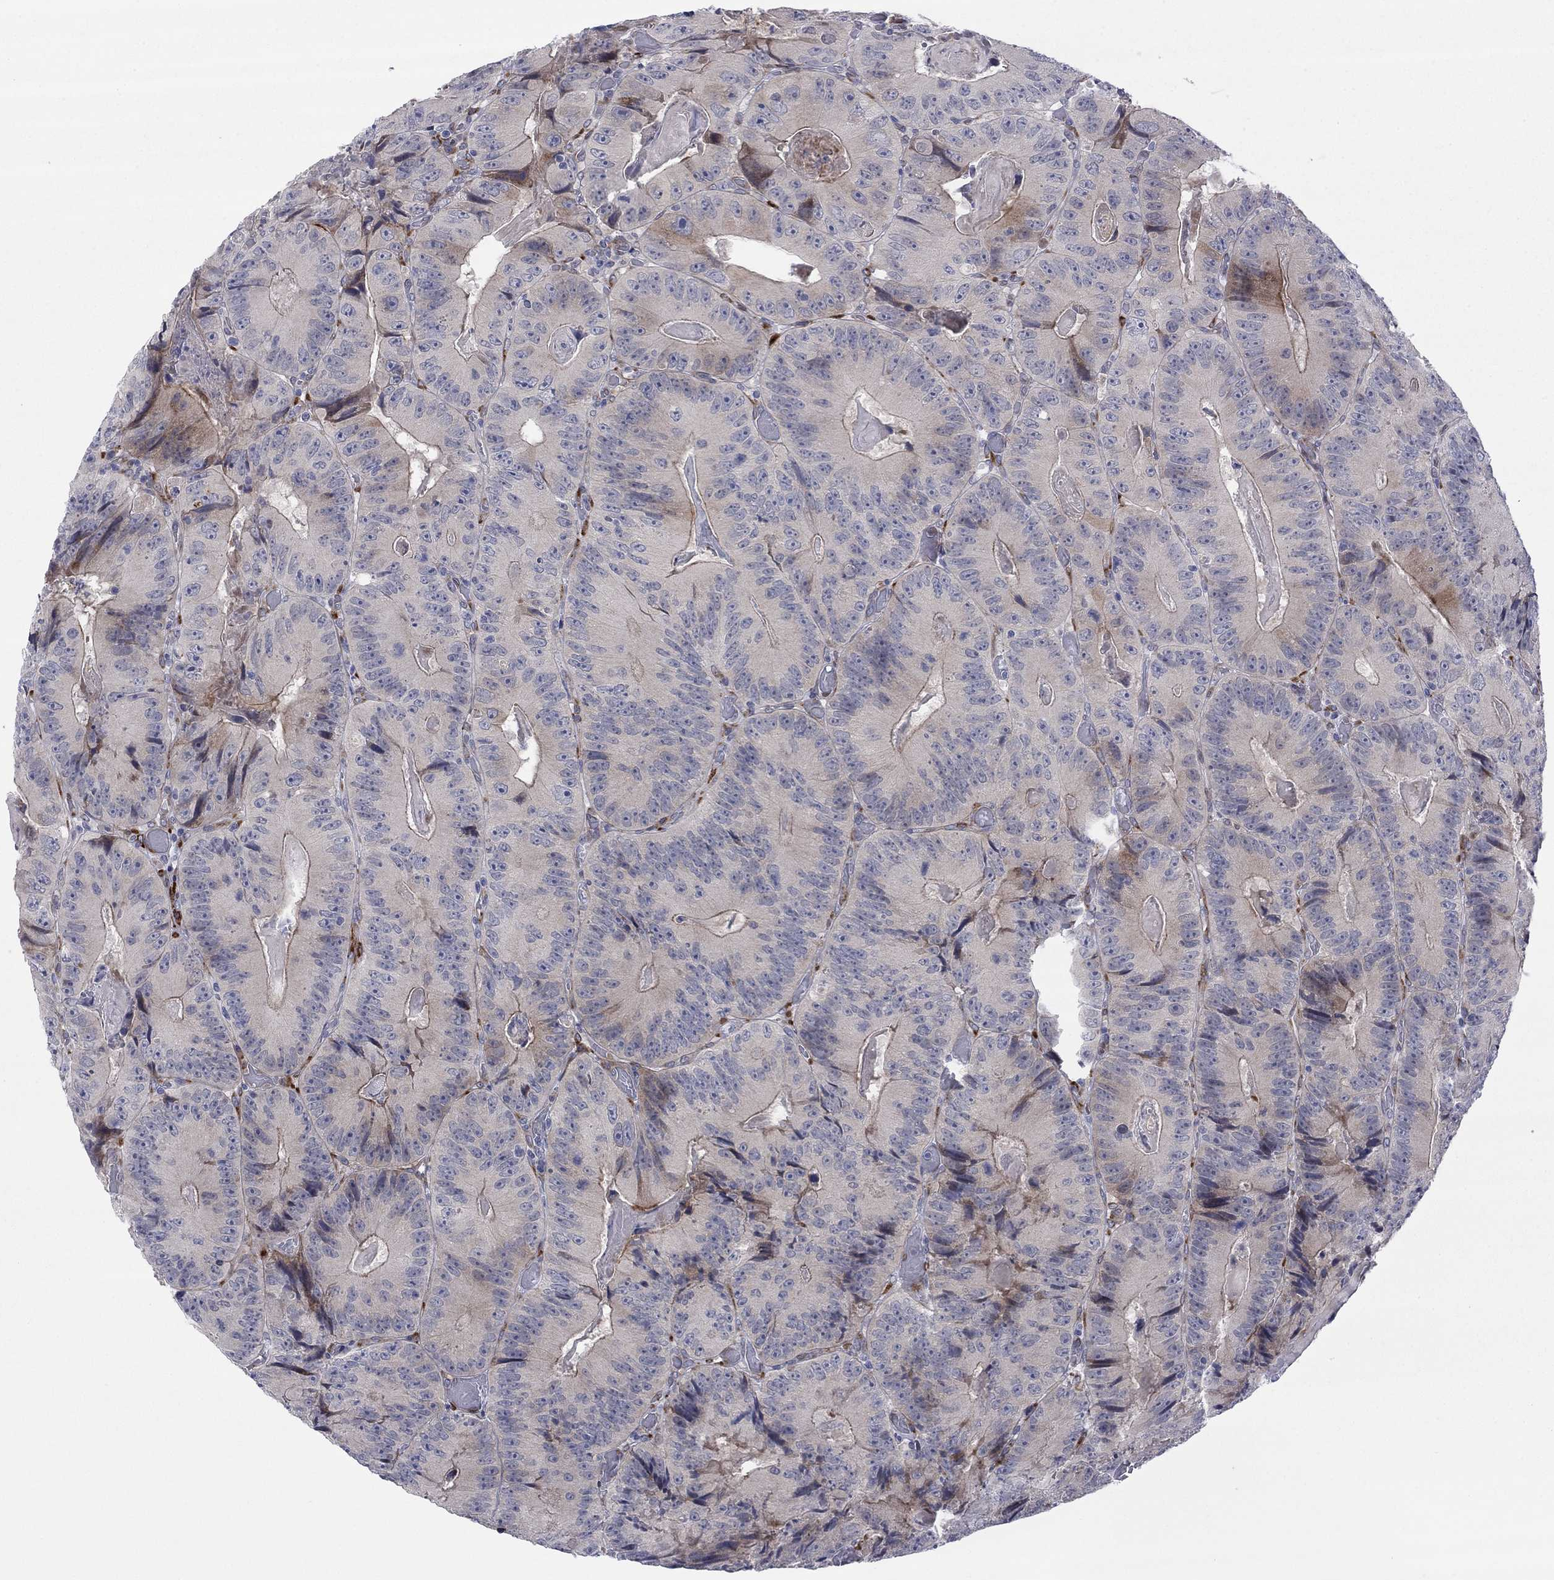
{"staining": {"intensity": "weak", "quantity": "25%-75%", "location": "cytoplasmic/membranous"}, "tissue": "colorectal cancer", "cell_type": "Tumor cells", "image_type": "cancer", "snomed": [{"axis": "morphology", "description": "Adenocarcinoma, NOS"}, {"axis": "topography", "description": "Colon"}], "caption": "Protein staining of colorectal adenocarcinoma tissue reveals weak cytoplasmic/membranous expression in approximately 25%-75% of tumor cells.", "gene": "TTC21B", "patient": {"sex": "female", "age": 86}}